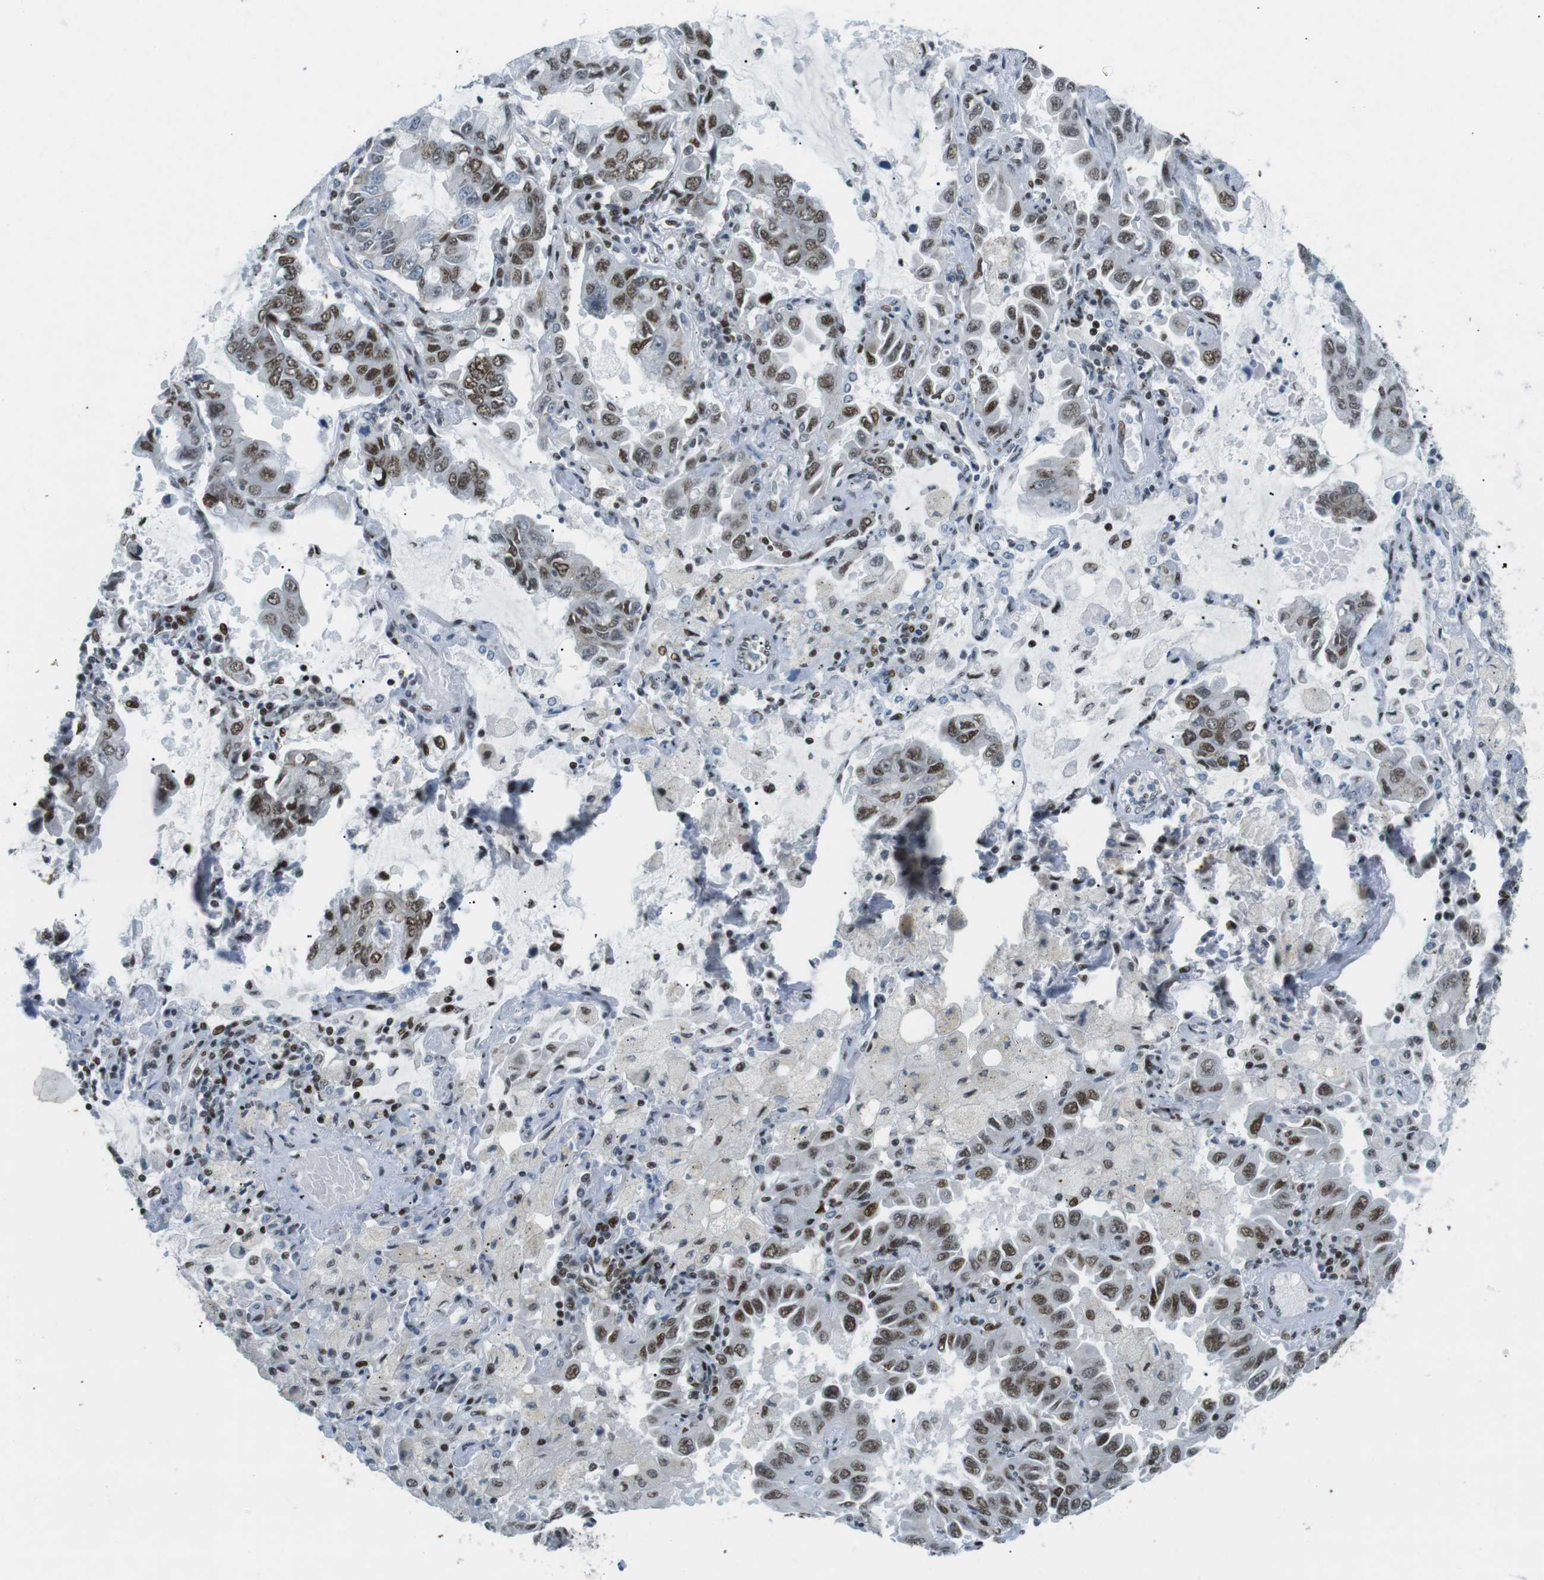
{"staining": {"intensity": "moderate", "quantity": ">75%", "location": "nuclear"}, "tissue": "lung cancer", "cell_type": "Tumor cells", "image_type": "cancer", "snomed": [{"axis": "morphology", "description": "Adenocarcinoma, NOS"}, {"axis": "topography", "description": "Lung"}], "caption": "The photomicrograph exhibits immunohistochemical staining of adenocarcinoma (lung). There is moderate nuclear expression is seen in approximately >75% of tumor cells. (Brightfield microscopy of DAB IHC at high magnification).", "gene": "ARID1A", "patient": {"sex": "male", "age": 64}}